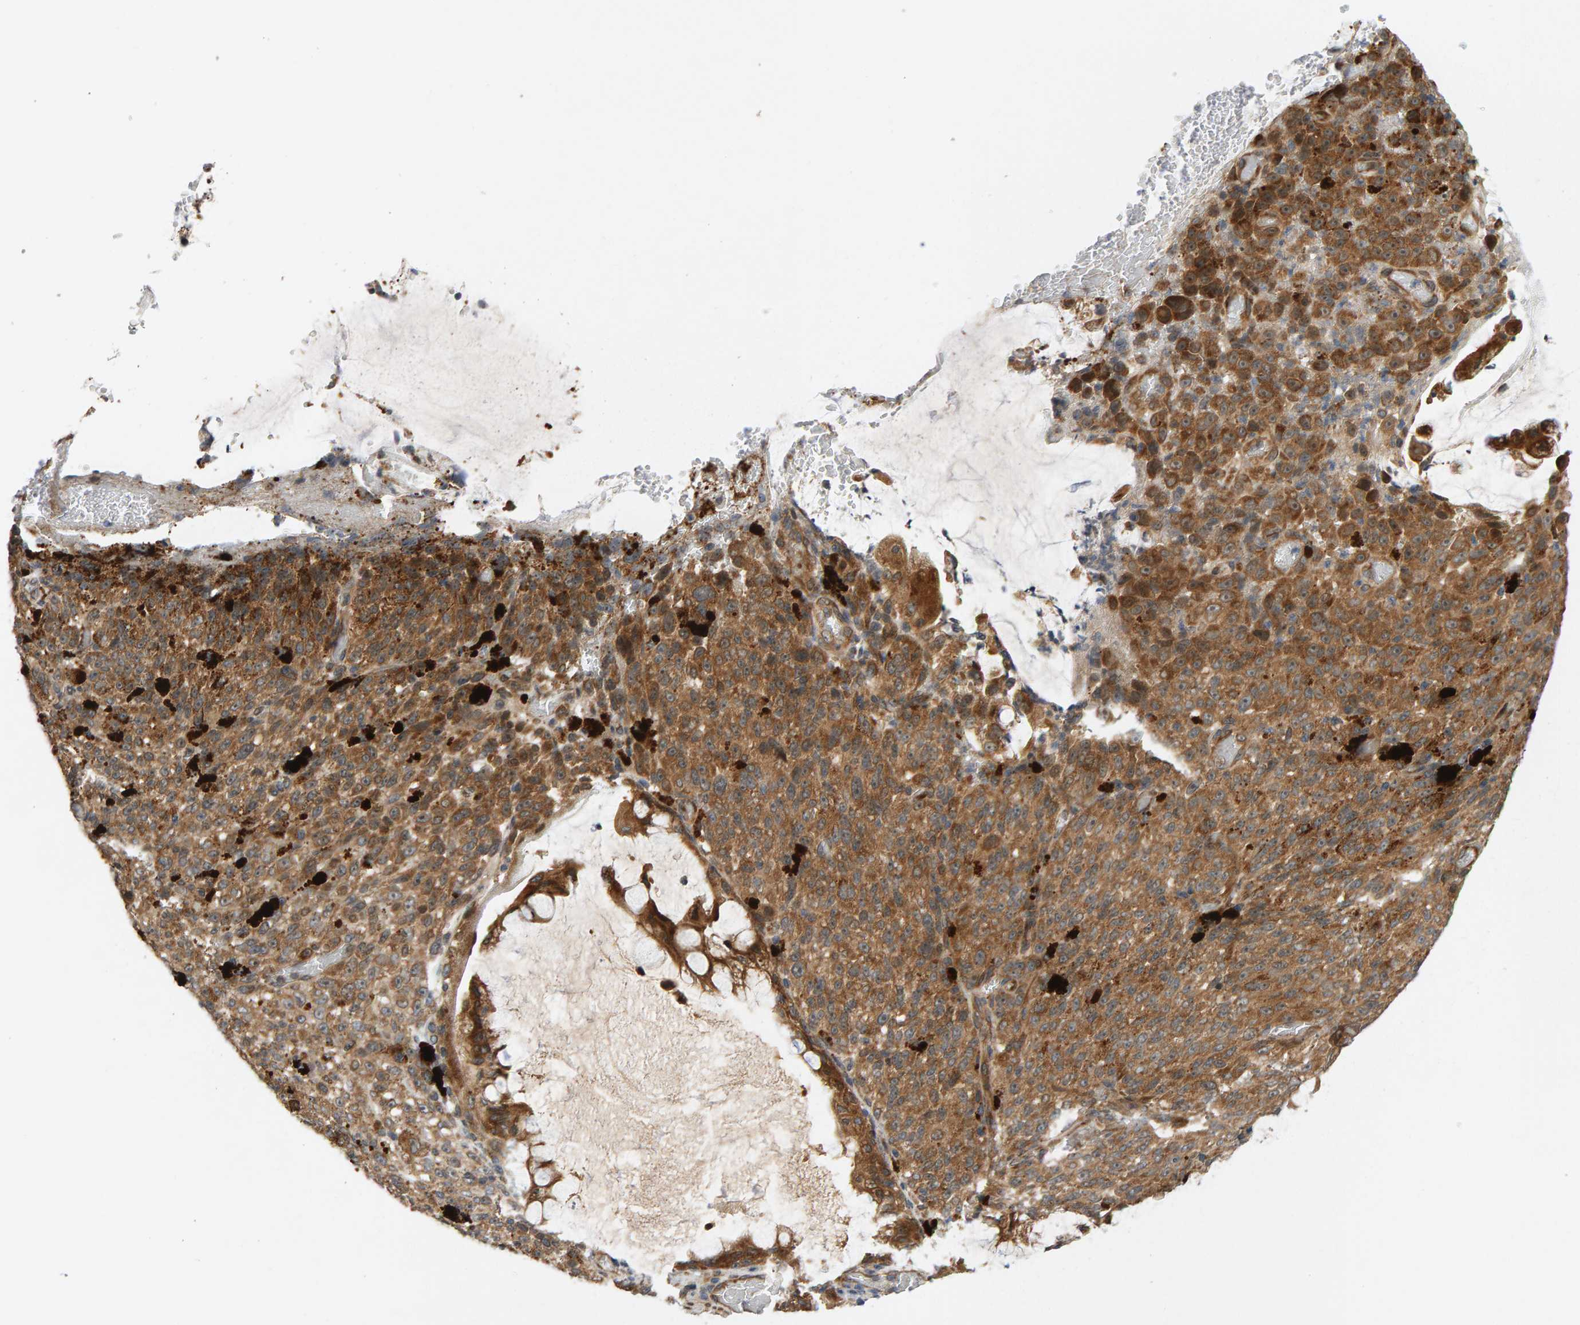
{"staining": {"intensity": "moderate", "quantity": ">75%", "location": "cytoplasmic/membranous"}, "tissue": "melanoma", "cell_type": "Tumor cells", "image_type": "cancer", "snomed": [{"axis": "morphology", "description": "Malignant melanoma, NOS"}, {"axis": "topography", "description": "Rectum"}], "caption": "There is medium levels of moderate cytoplasmic/membranous positivity in tumor cells of malignant melanoma, as demonstrated by immunohistochemical staining (brown color).", "gene": "BAHCC1", "patient": {"sex": "female", "age": 81}}